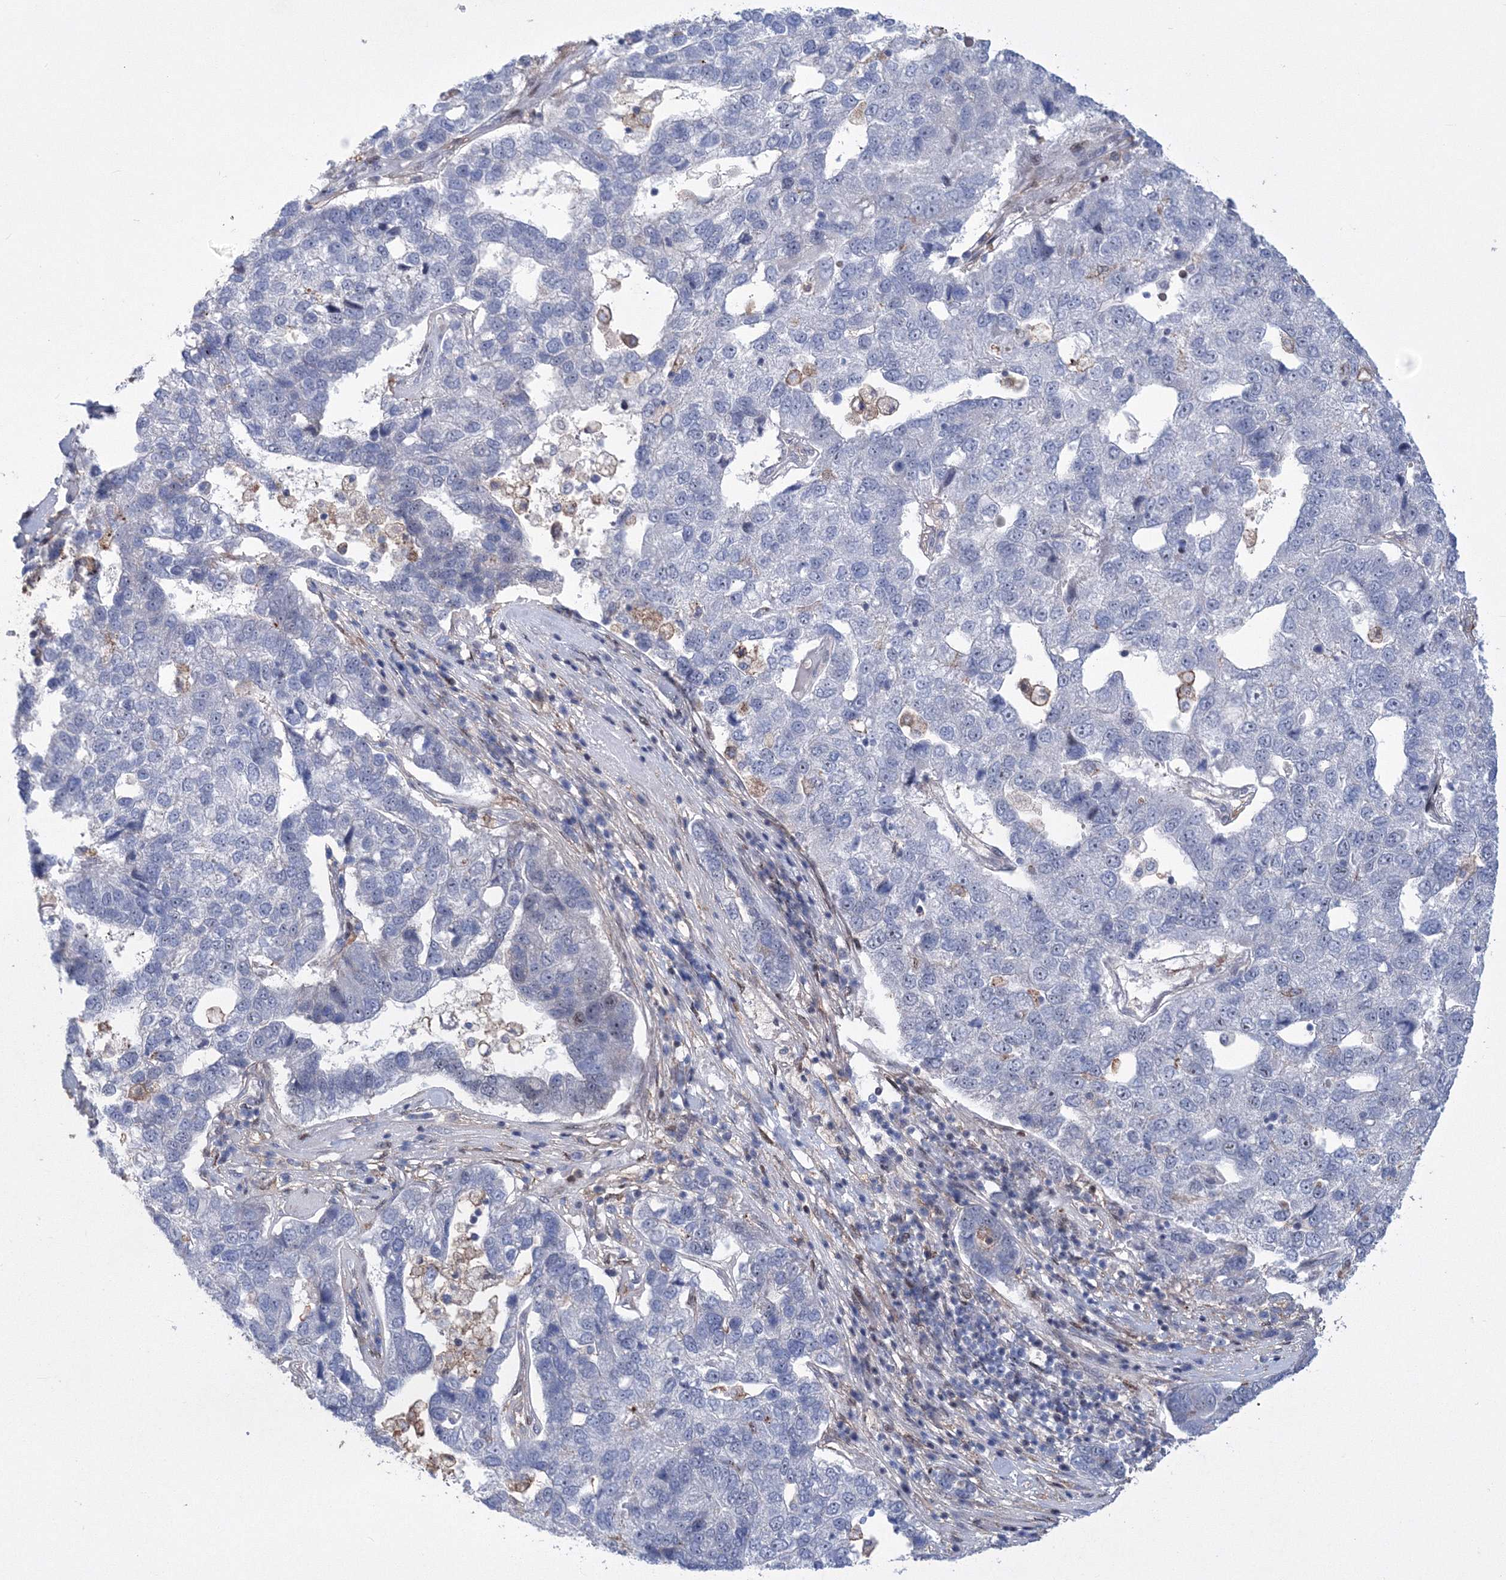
{"staining": {"intensity": "negative", "quantity": "none", "location": "none"}, "tissue": "pancreatic cancer", "cell_type": "Tumor cells", "image_type": "cancer", "snomed": [{"axis": "morphology", "description": "Adenocarcinoma, NOS"}, {"axis": "topography", "description": "Pancreas"}], "caption": "Immunohistochemical staining of human pancreatic adenocarcinoma displays no significant positivity in tumor cells. (Stains: DAB (3,3'-diaminobenzidine) IHC with hematoxylin counter stain, Microscopy: brightfield microscopy at high magnification).", "gene": "RNPEPL1", "patient": {"sex": "female", "age": 61}}